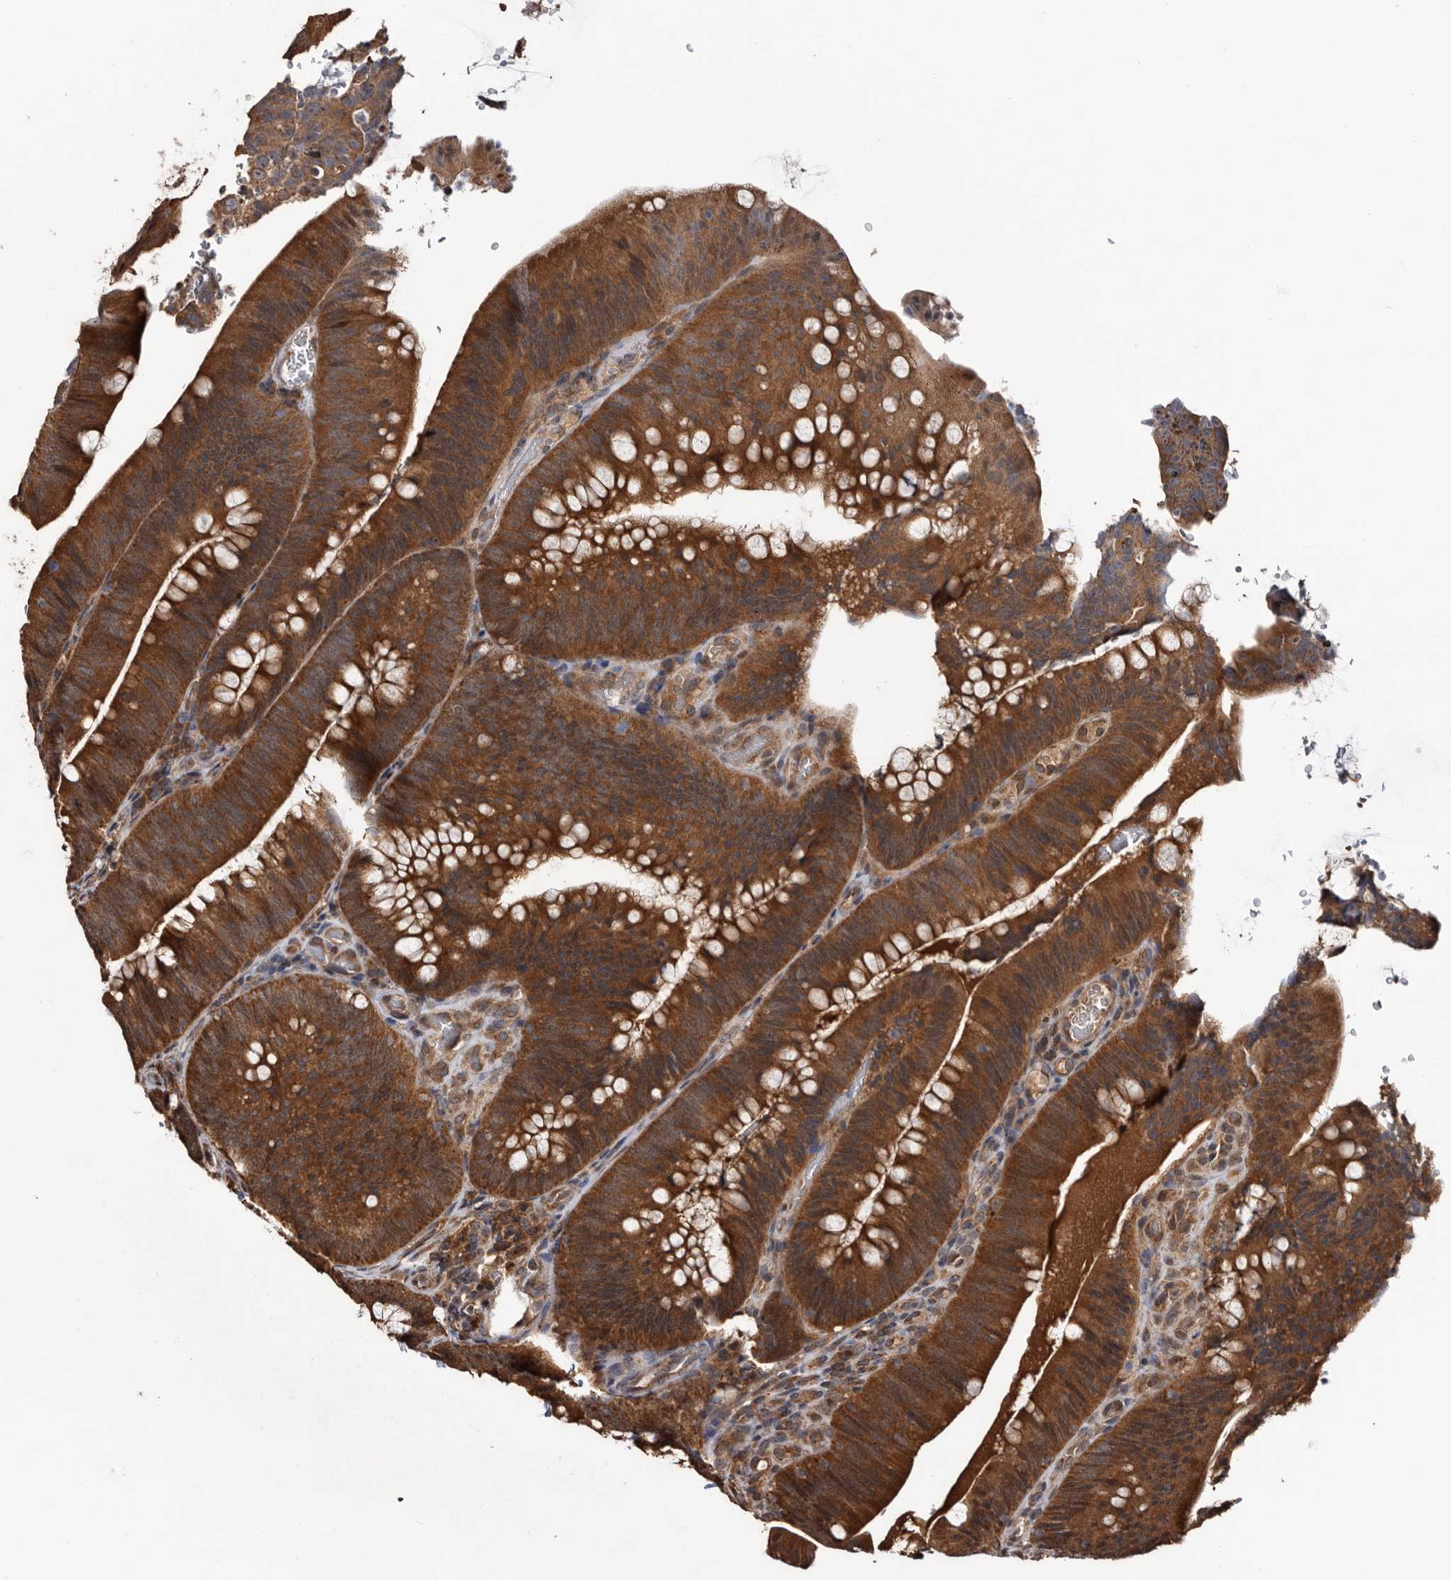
{"staining": {"intensity": "strong", "quantity": ">75%", "location": "cytoplasmic/membranous"}, "tissue": "colorectal cancer", "cell_type": "Tumor cells", "image_type": "cancer", "snomed": [{"axis": "morphology", "description": "Normal tissue, NOS"}, {"axis": "topography", "description": "Colon"}], "caption": "Colorectal cancer was stained to show a protein in brown. There is high levels of strong cytoplasmic/membranous expression in approximately >75% of tumor cells.", "gene": "TTI2", "patient": {"sex": "female", "age": 82}}